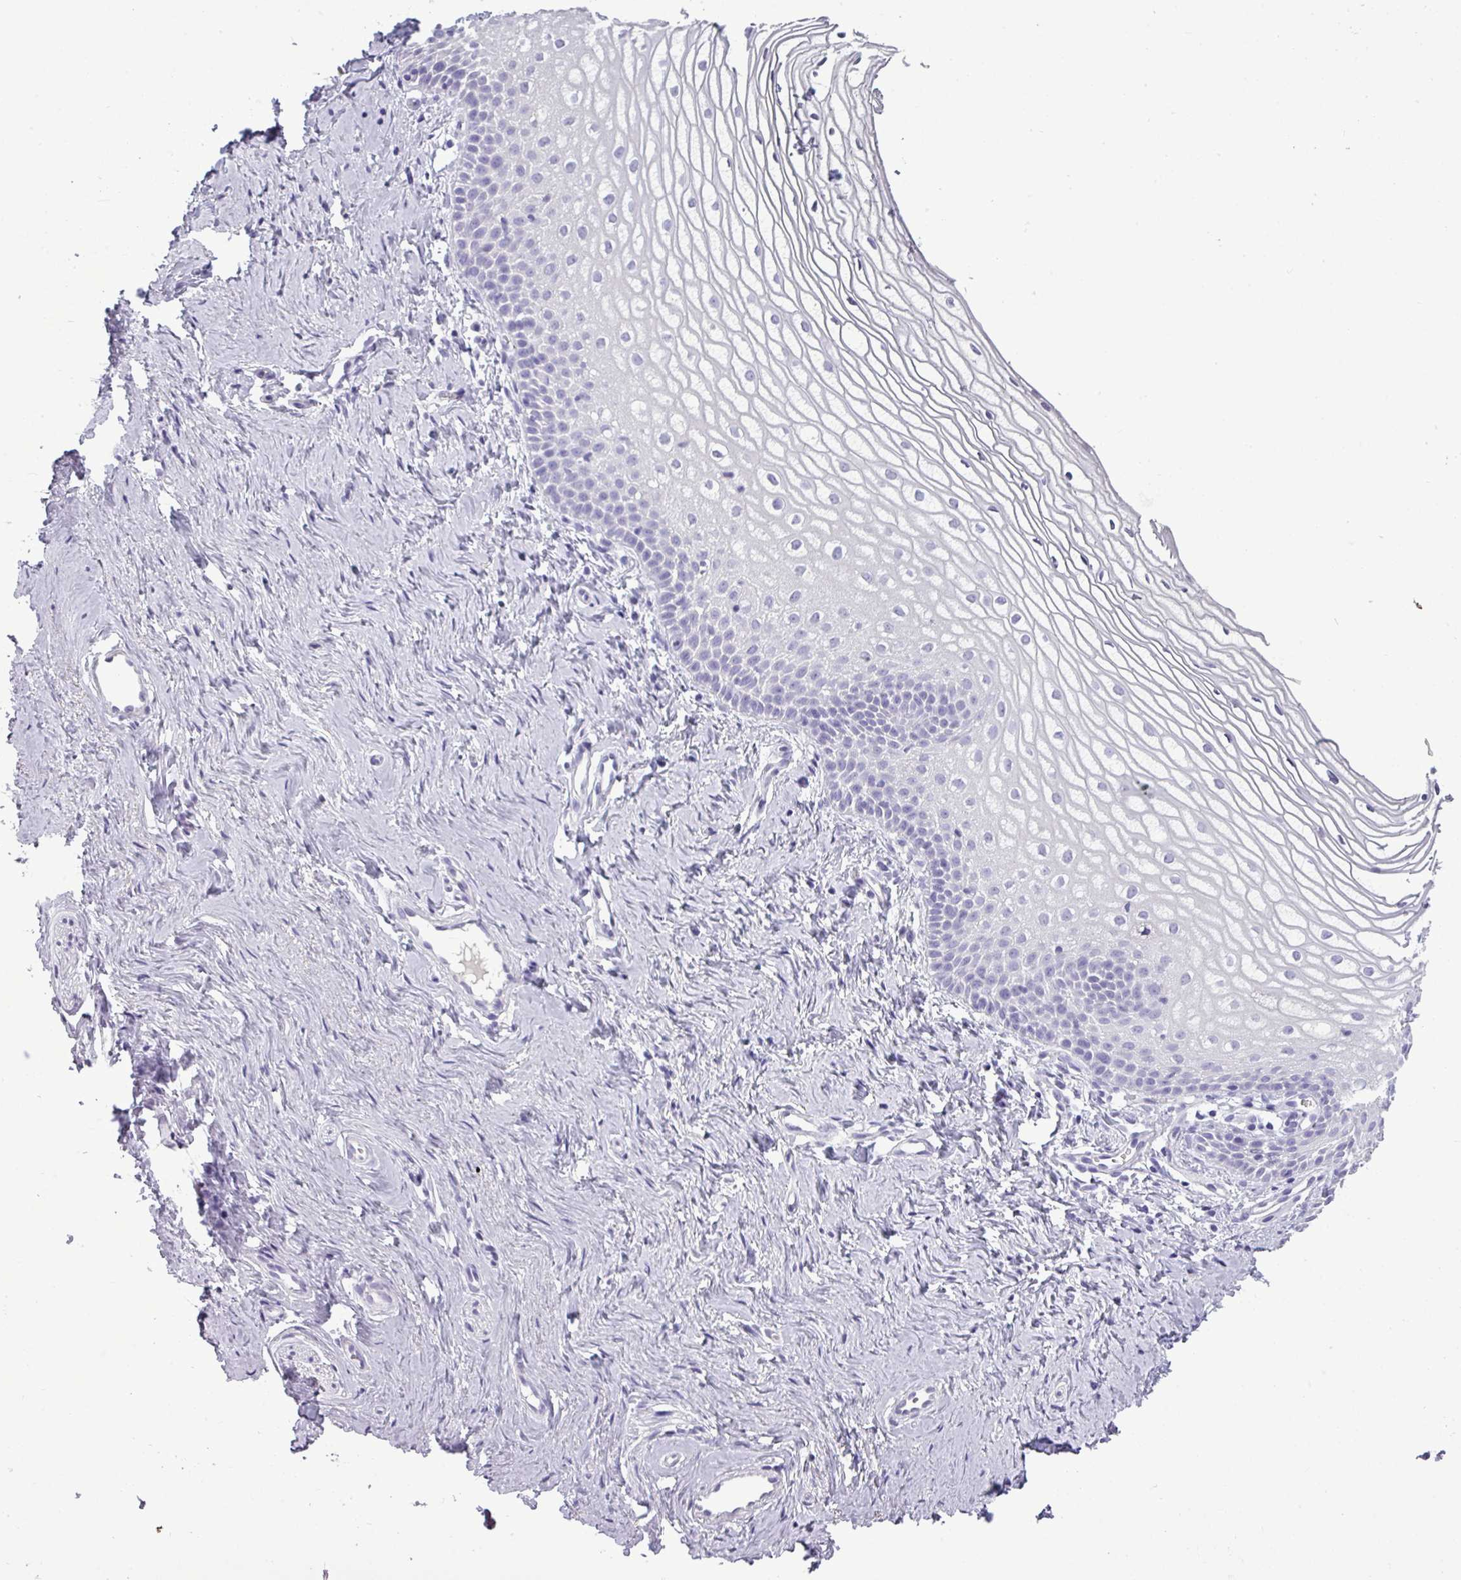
{"staining": {"intensity": "negative", "quantity": "none", "location": "none"}, "tissue": "vagina", "cell_type": "Squamous epithelial cells", "image_type": "normal", "snomed": [{"axis": "morphology", "description": "Normal tissue, NOS"}, {"axis": "topography", "description": "Vagina"}], "caption": "This is an immunohistochemistry (IHC) histopathology image of unremarkable vagina. There is no positivity in squamous epithelial cells.", "gene": "TMEM91", "patient": {"sex": "female", "age": 56}}